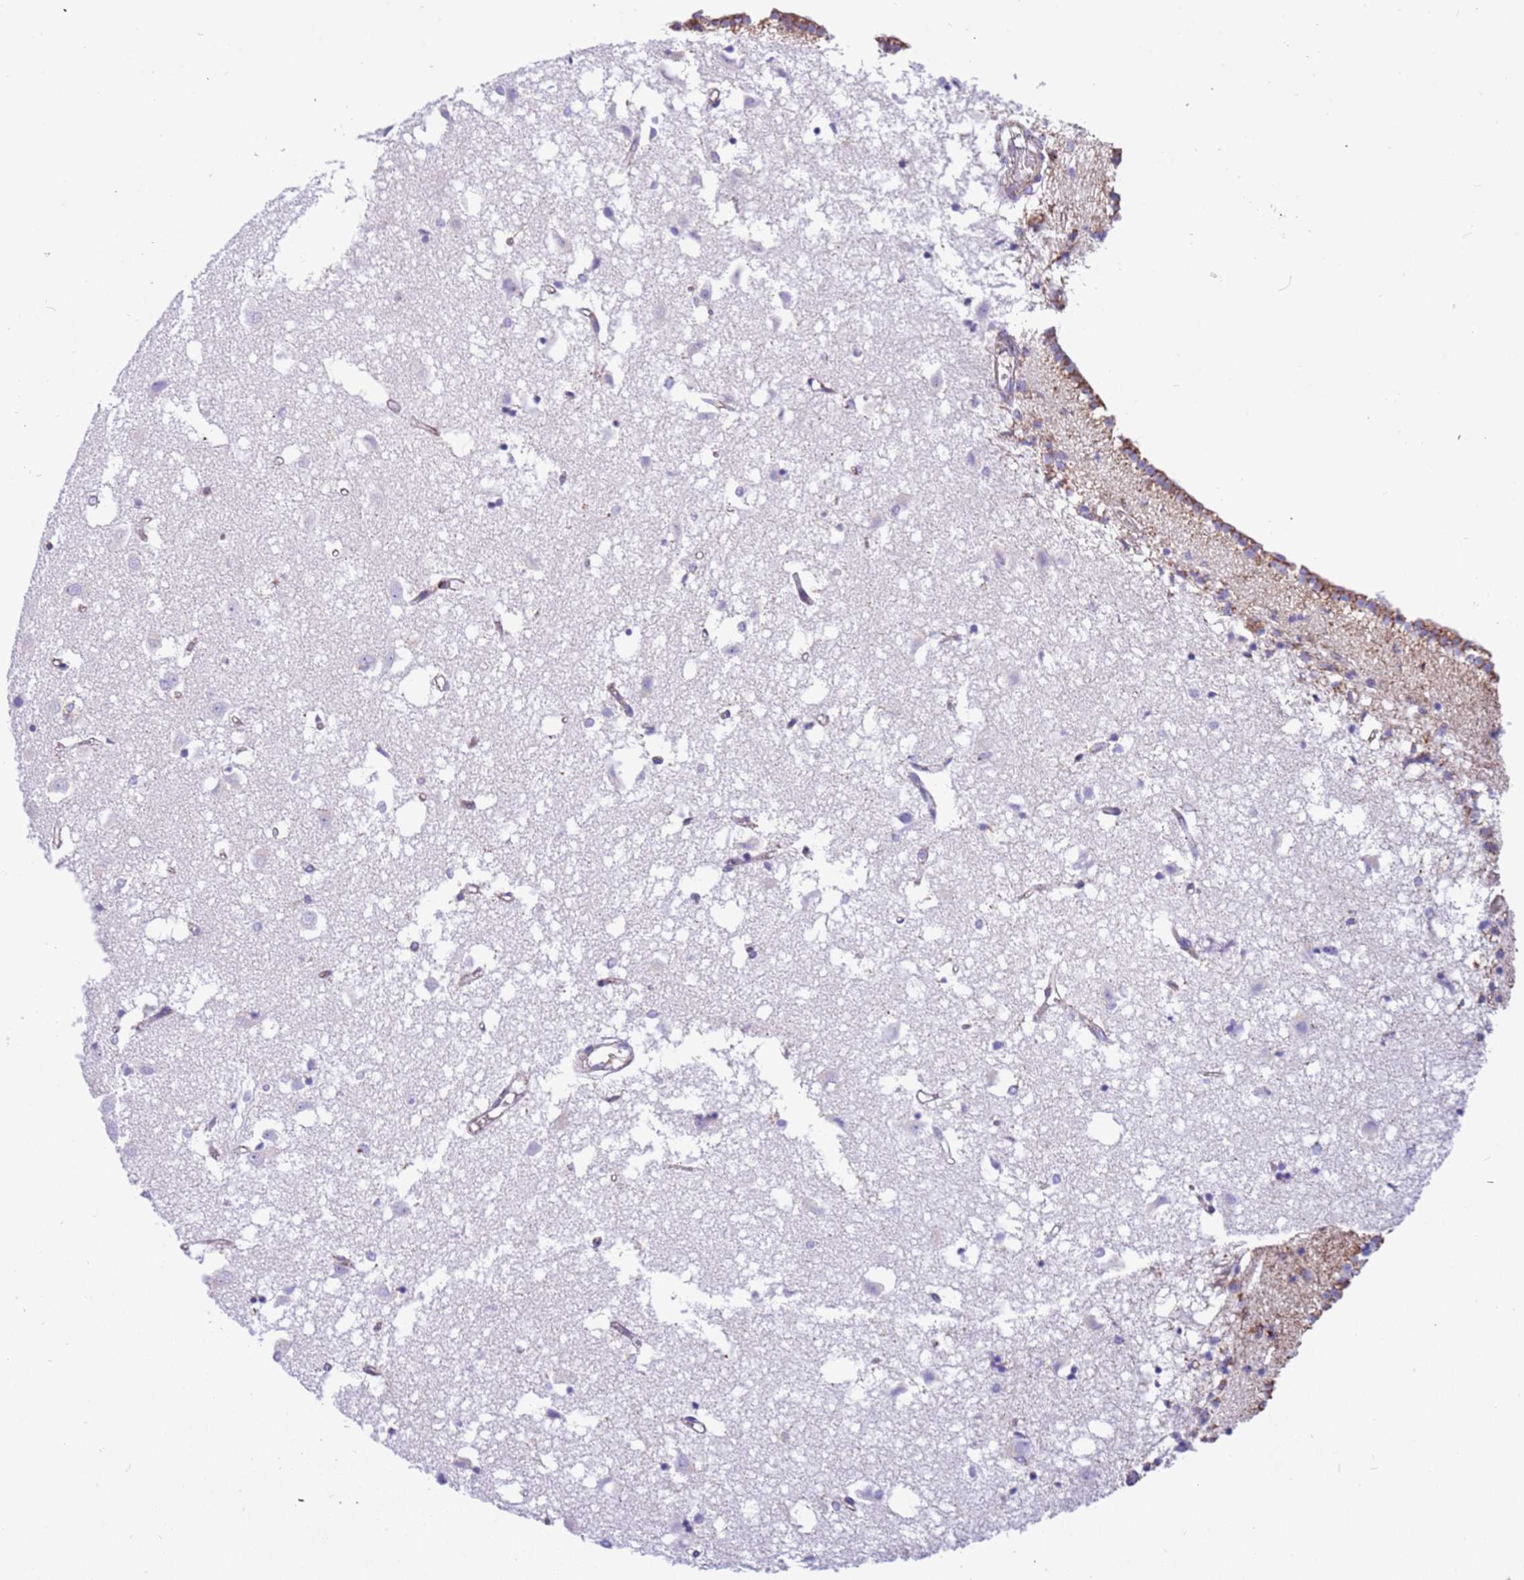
{"staining": {"intensity": "negative", "quantity": "none", "location": "none"}, "tissue": "caudate", "cell_type": "Glial cells", "image_type": "normal", "snomed": [{"axis": "morphology", "description": "Normal tissue, NOS"}, {"axis": "topography", "description": "Lateral ventricle wall"}], "caption": "DAB immunohistochemical staining of unremarkable caudate displays no significant staining in glial cells. Nuclei are stained in blue.", "gene": "SUCLG2", "patient": {"sex": "male", "age": 70}}